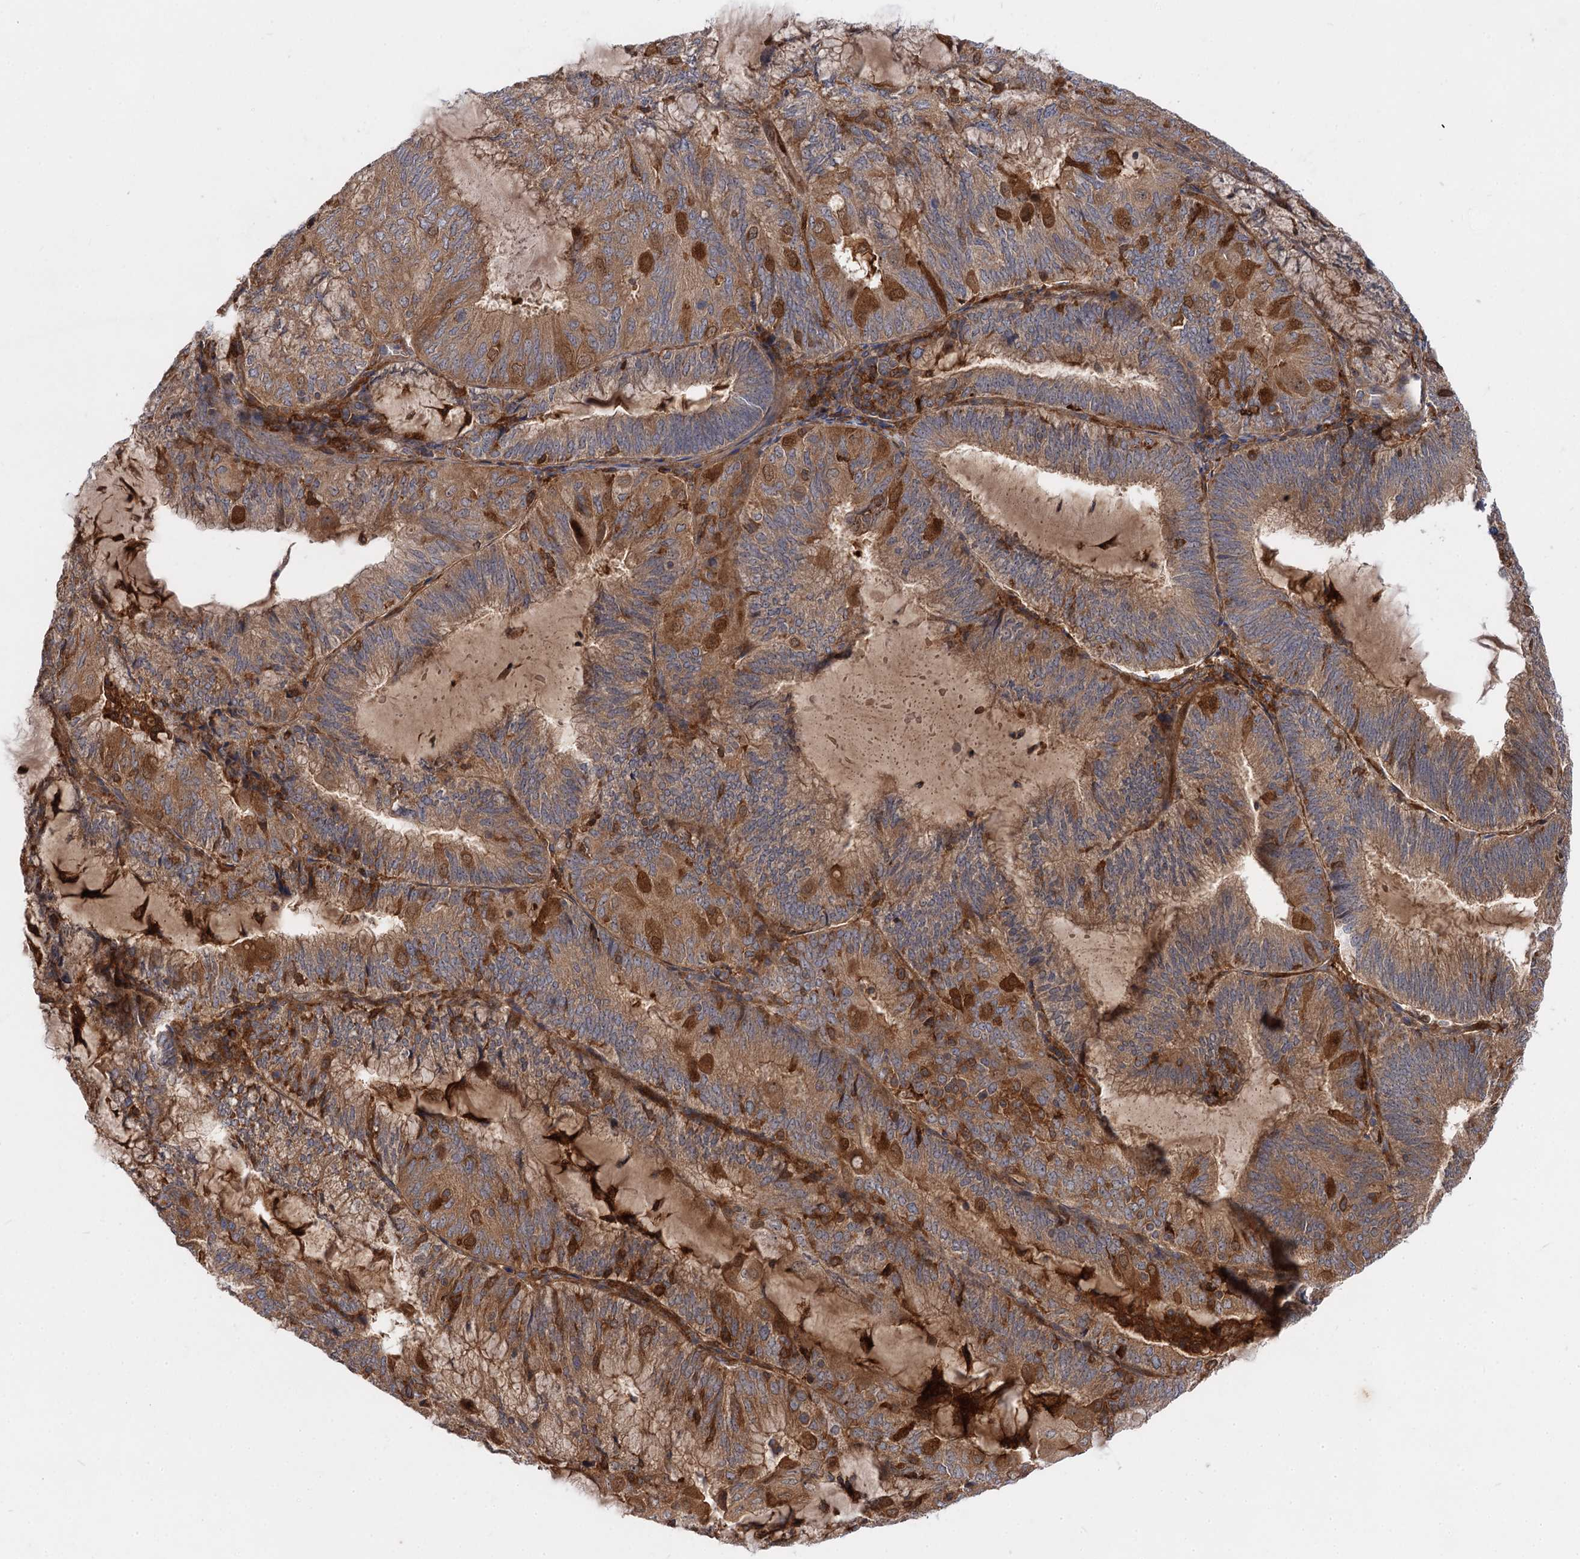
{"staining": {"intensity": "moderate", "quantity": ">75%", "location": "cytoplasmic/membranous"}, "tissue": "endometrial cancer", "cell_type": "Tumor cells", "image_type": "cancer", "snomed": [{"axis": "morphology", "description": "Adenocarcinoma, NOS"}, {"axis": "topography", "description": "Endometrium"}], "caption": "A histopathology image of human endometrial cancer (adenocarcinoma) stained for a protein reveals moderate cytoplasmic/membranous brown staining in tumor cells. The staining was performed using DAB, with brown indicating positive protein expression. Nuclei are stained blue with hematoxylin.", "gene": "PATL1", "patient": {"sex": "female", "age": 81}}